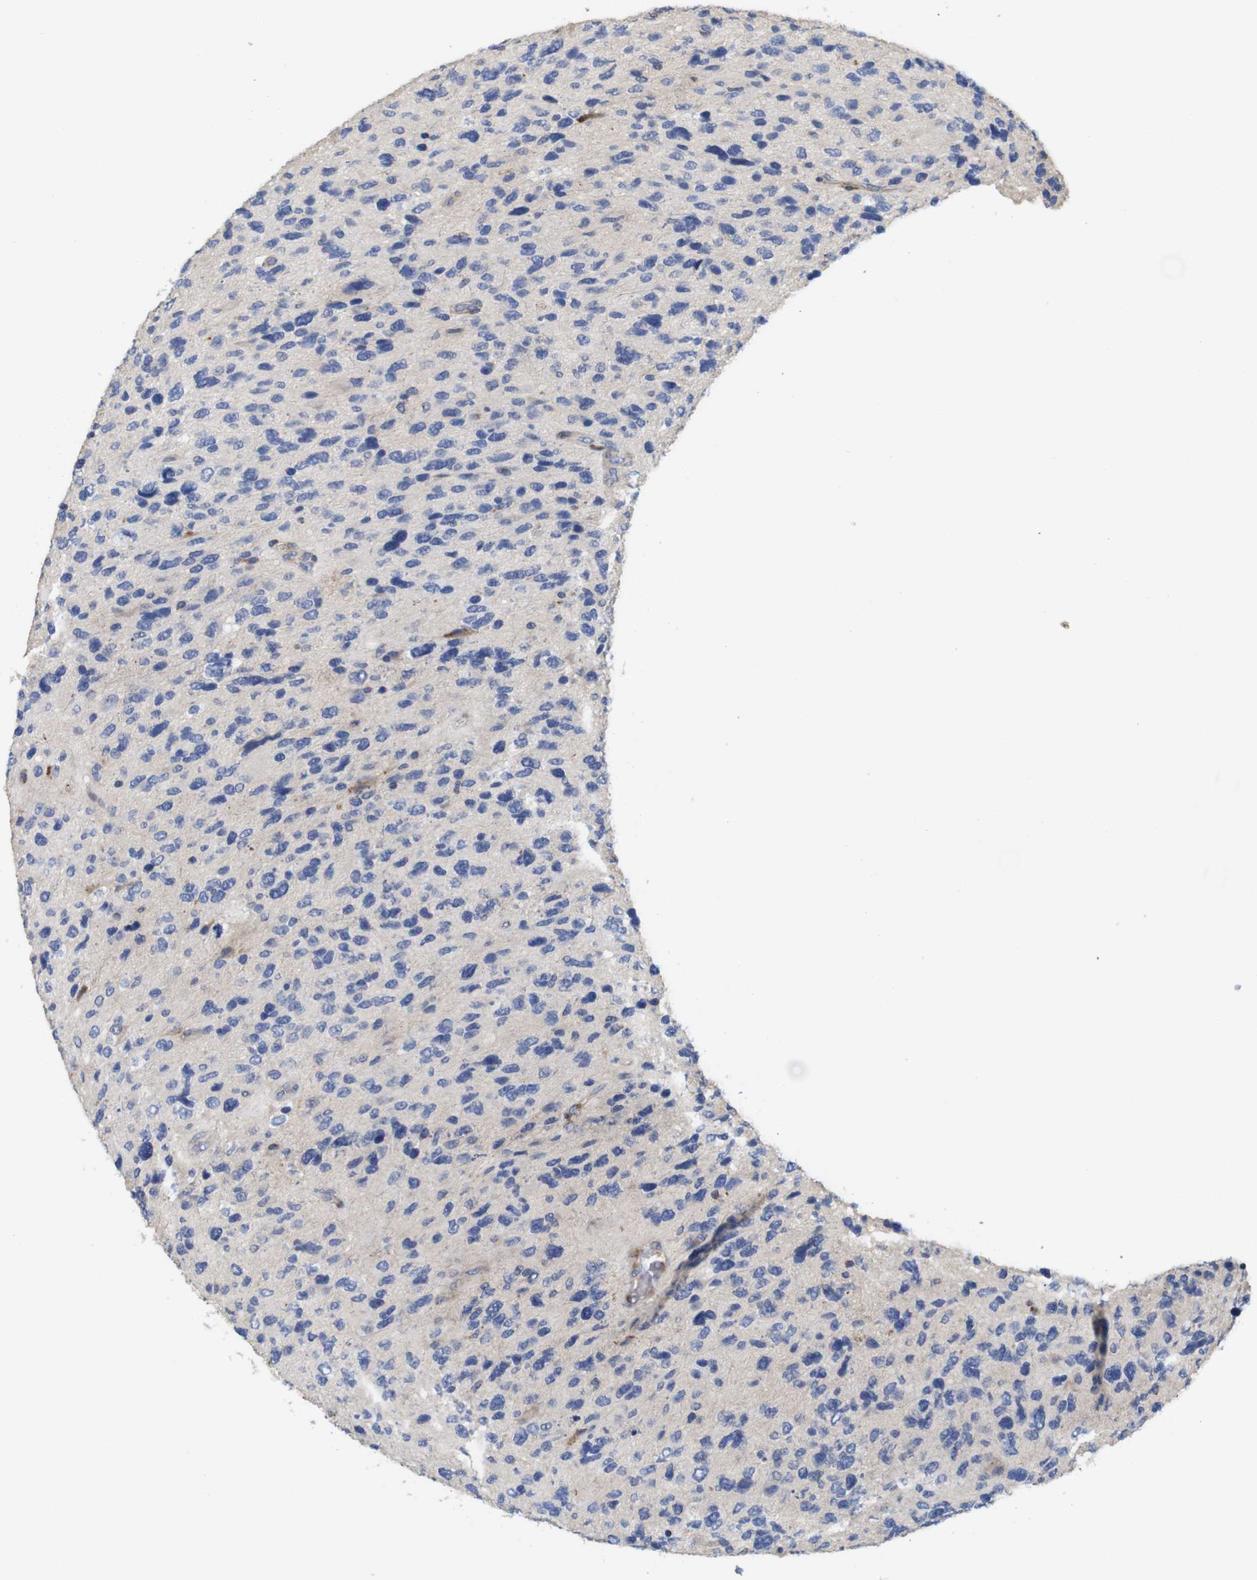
{"staining": {"intensity": "negative", "quantity": "none", "location": "none"}, "tissue": "glioma", "cell_type": "Tumor cells", "image_type": "cancer", "snomed": [{"axis": "morphology", "description": "Glioma, malignant, High grade"}, {"axis": "topography", "description": "Brain"}], "caption": "A high-resolution histopathology image shows IHC staining of high-grade glioma (malignant), which exhibits no significant expression in tumor cells.", "gene": "SPRY3", "patient": {"sex": "female", "age": 58}}